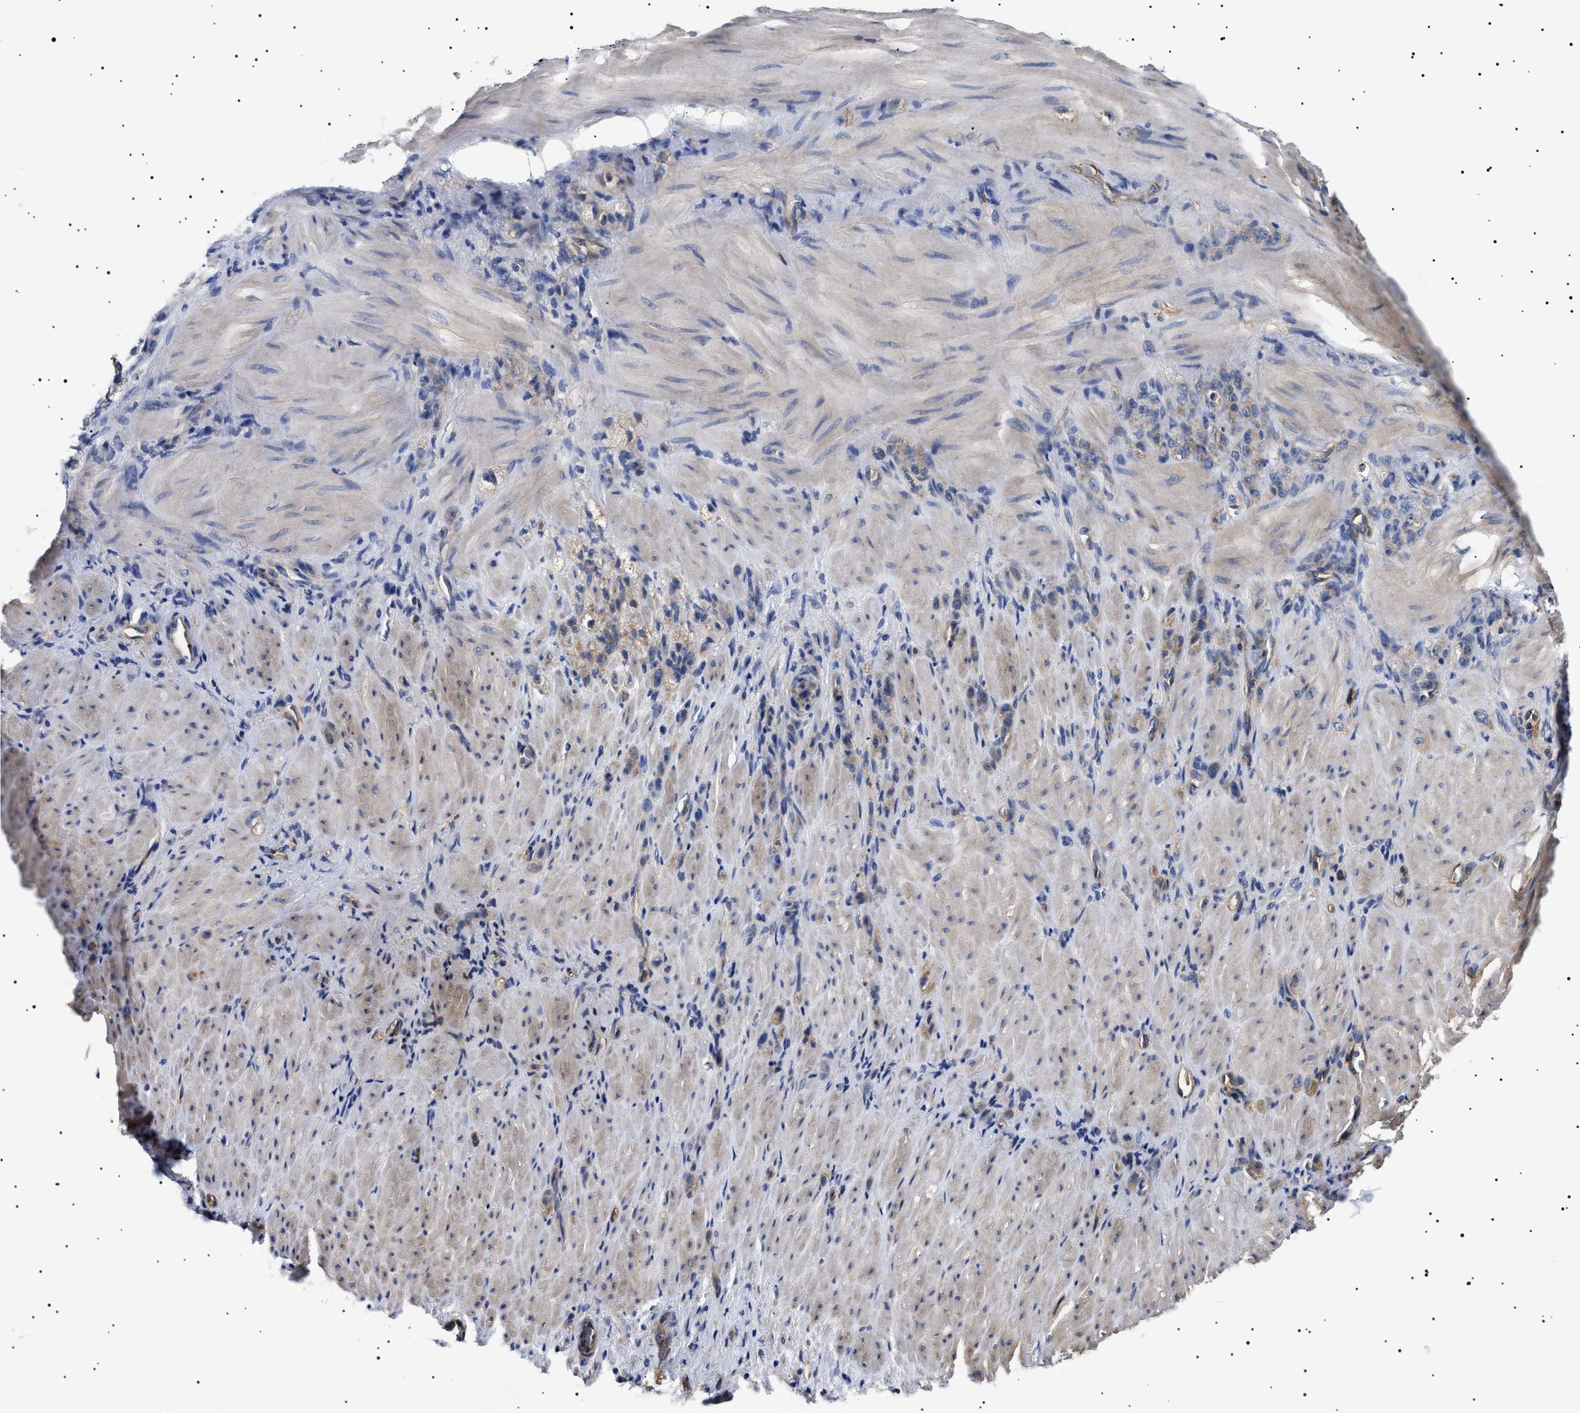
{"staining": {"intensity": "moderate", "quantity": ">75%", "location": "cytoplasmic/membranous"}, "tissue": "stomach cancer", "cell_type": "Tumor cells", "image_type": "cancer", "snomed": [{"axis": "morphology", "description": "Normal tissue, NOS"}, {"axis": "morphology", "description": "Adenocarcinoma, NOS"}, {"axis": "topography", "description": "Stomach"}], "caption": "IHC staining of stomach cancer, which demonstrates medium levels of moderate cytoplasmic/membranous expression in about >75% of tumor cells indicating moderate cytoplasmic/membranous protein expression. The staining was performed using DAB (brown) for protein detection and nuclei were counterstained in hematoxylin (blue).", "gene": "TPP2", "patient": {"sex": "male", "age": 82}}